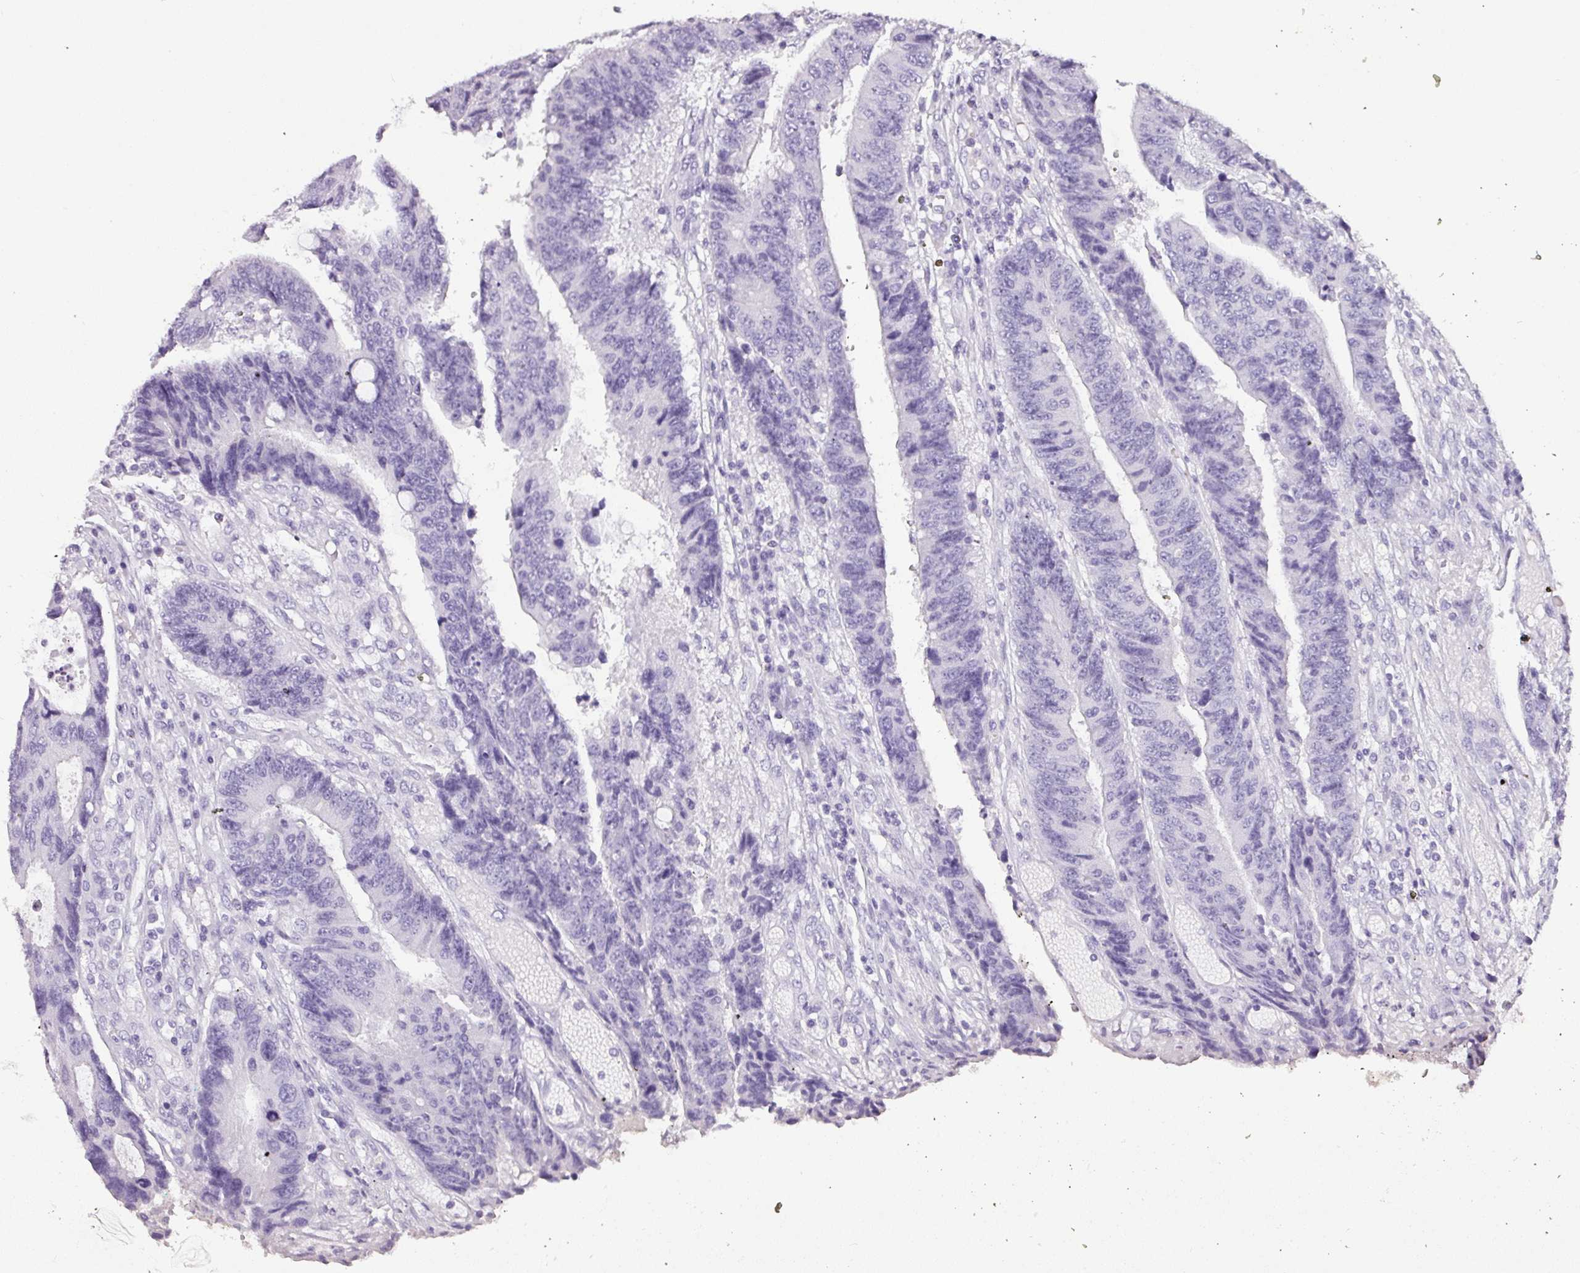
{"staining": {"intensity": "negative", "quantity": "none", "location": "none"}, "tissue": "colorectal cancer", "cell_type": "Tumor cells", "image_type": "cancer", "snomed": [{"axis": "morphology", "description": "Adenocarcinoma, NOS"}, {"axis": "topography", "description": "Rectum"}], "caption": "The image shows no significant positivity in tumor cells of colorectal cancer (adenocarcinoma).", "gene": "NAPSA", "patient": {"sex": "male", "age": 84}}